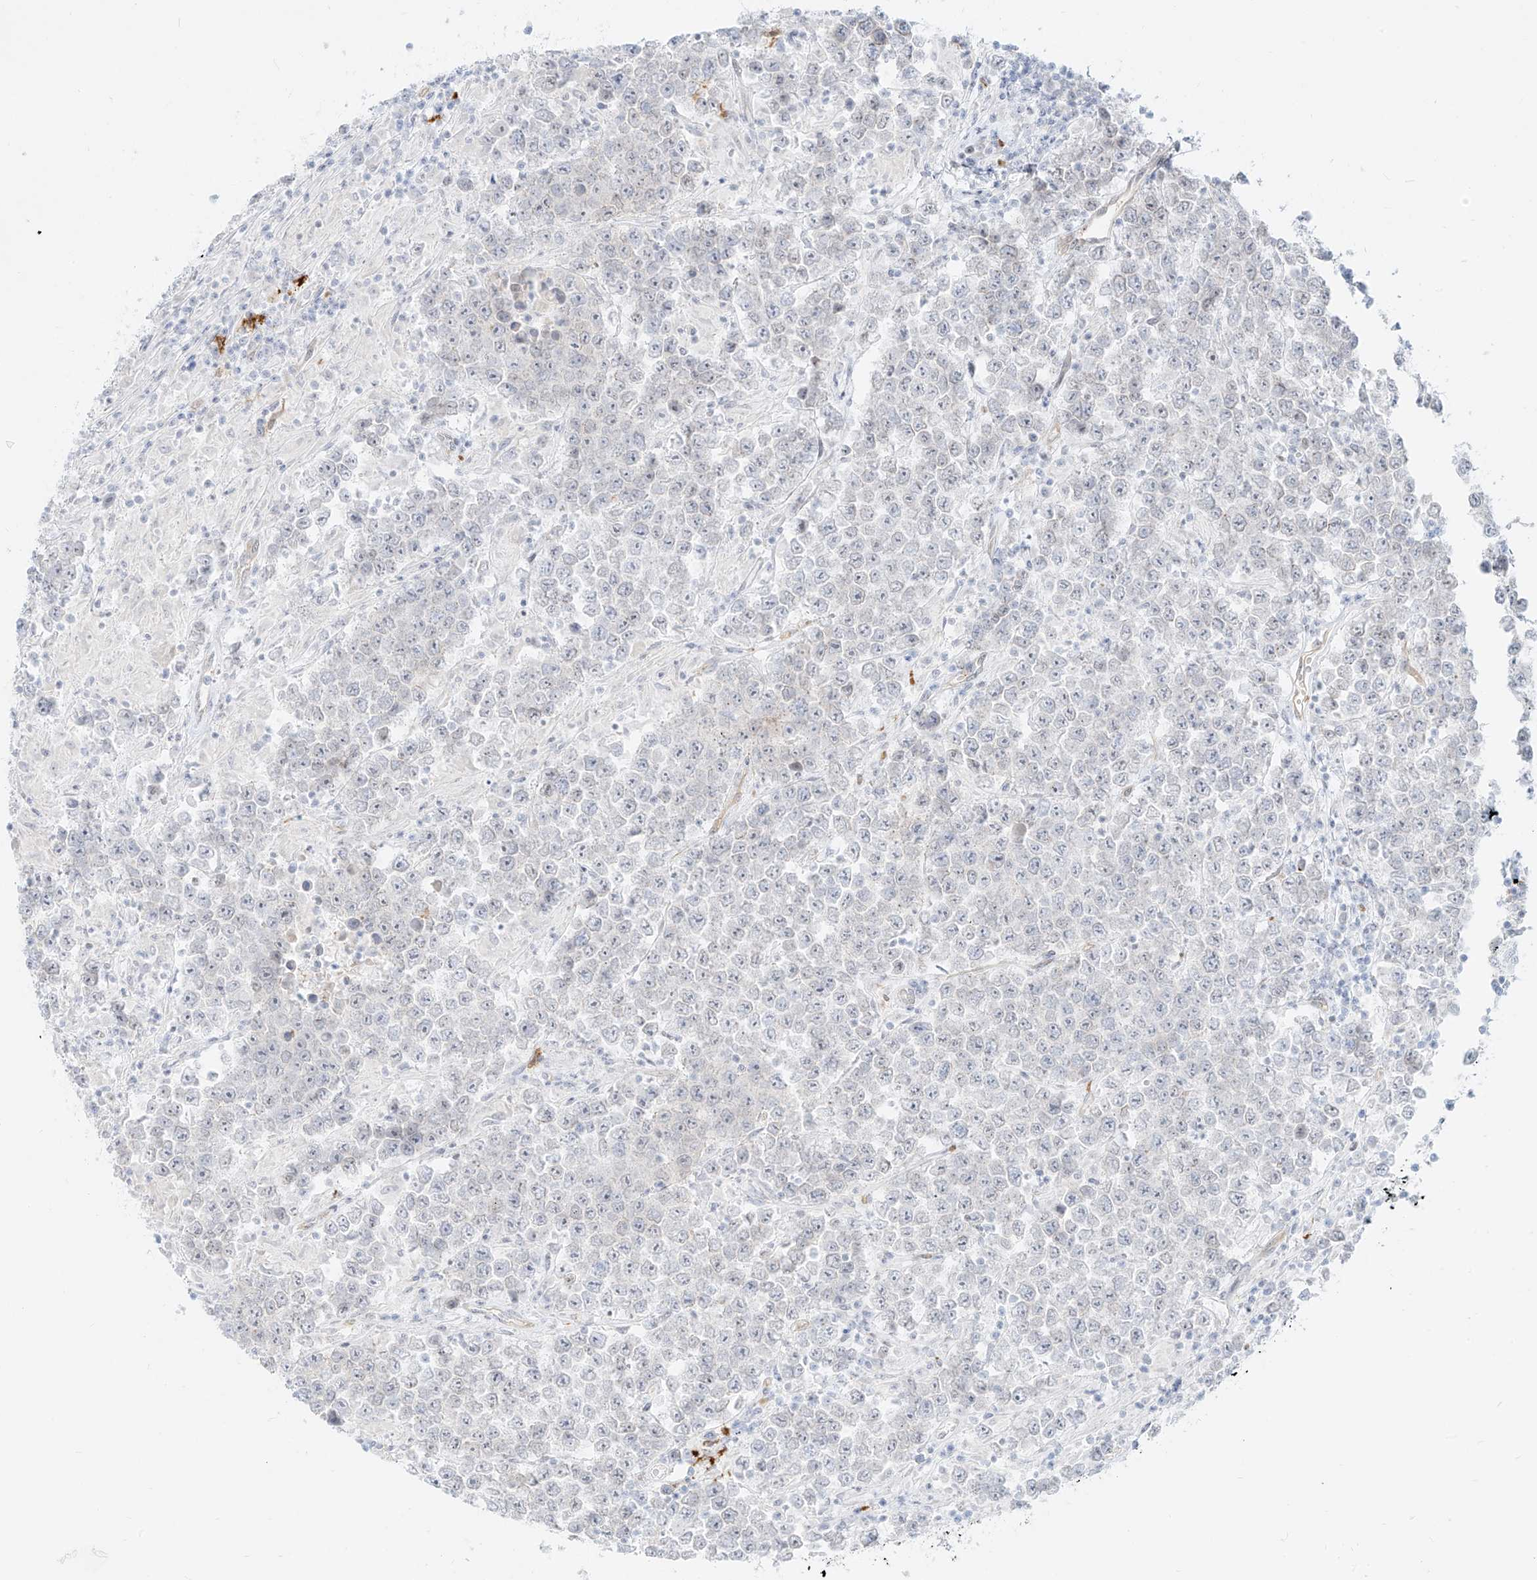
{"staining": {"intensity": "negative", "quantity": "none", "location": "none"}, "tissue": "testis cancer", "cell_type": "Tumor cells", "image_type": "cancer", "snomed": [{"axis": "morphology", "description": "Normal tissue, NOS"}, {"axis": "morphology", "description": "Urothelial carcinoma, High grade"}, {"axis": "morphology", "description": "Seminoma, NOS"}, {"axis": "morphology", "description": "Carcinoma, Embryonal, NOS"}, {"axis": "topography", "description": "Urinary bladder"}, {"axis": "topography", "description": "Testis"}], "caption": "A histopathology image of human embryonal carcinoma (testis) is negative for staining in tumor cells. Nuclei are stained in blue.", "gene": "NHSL1", "patient": {"sex": "male", "age": 41}}